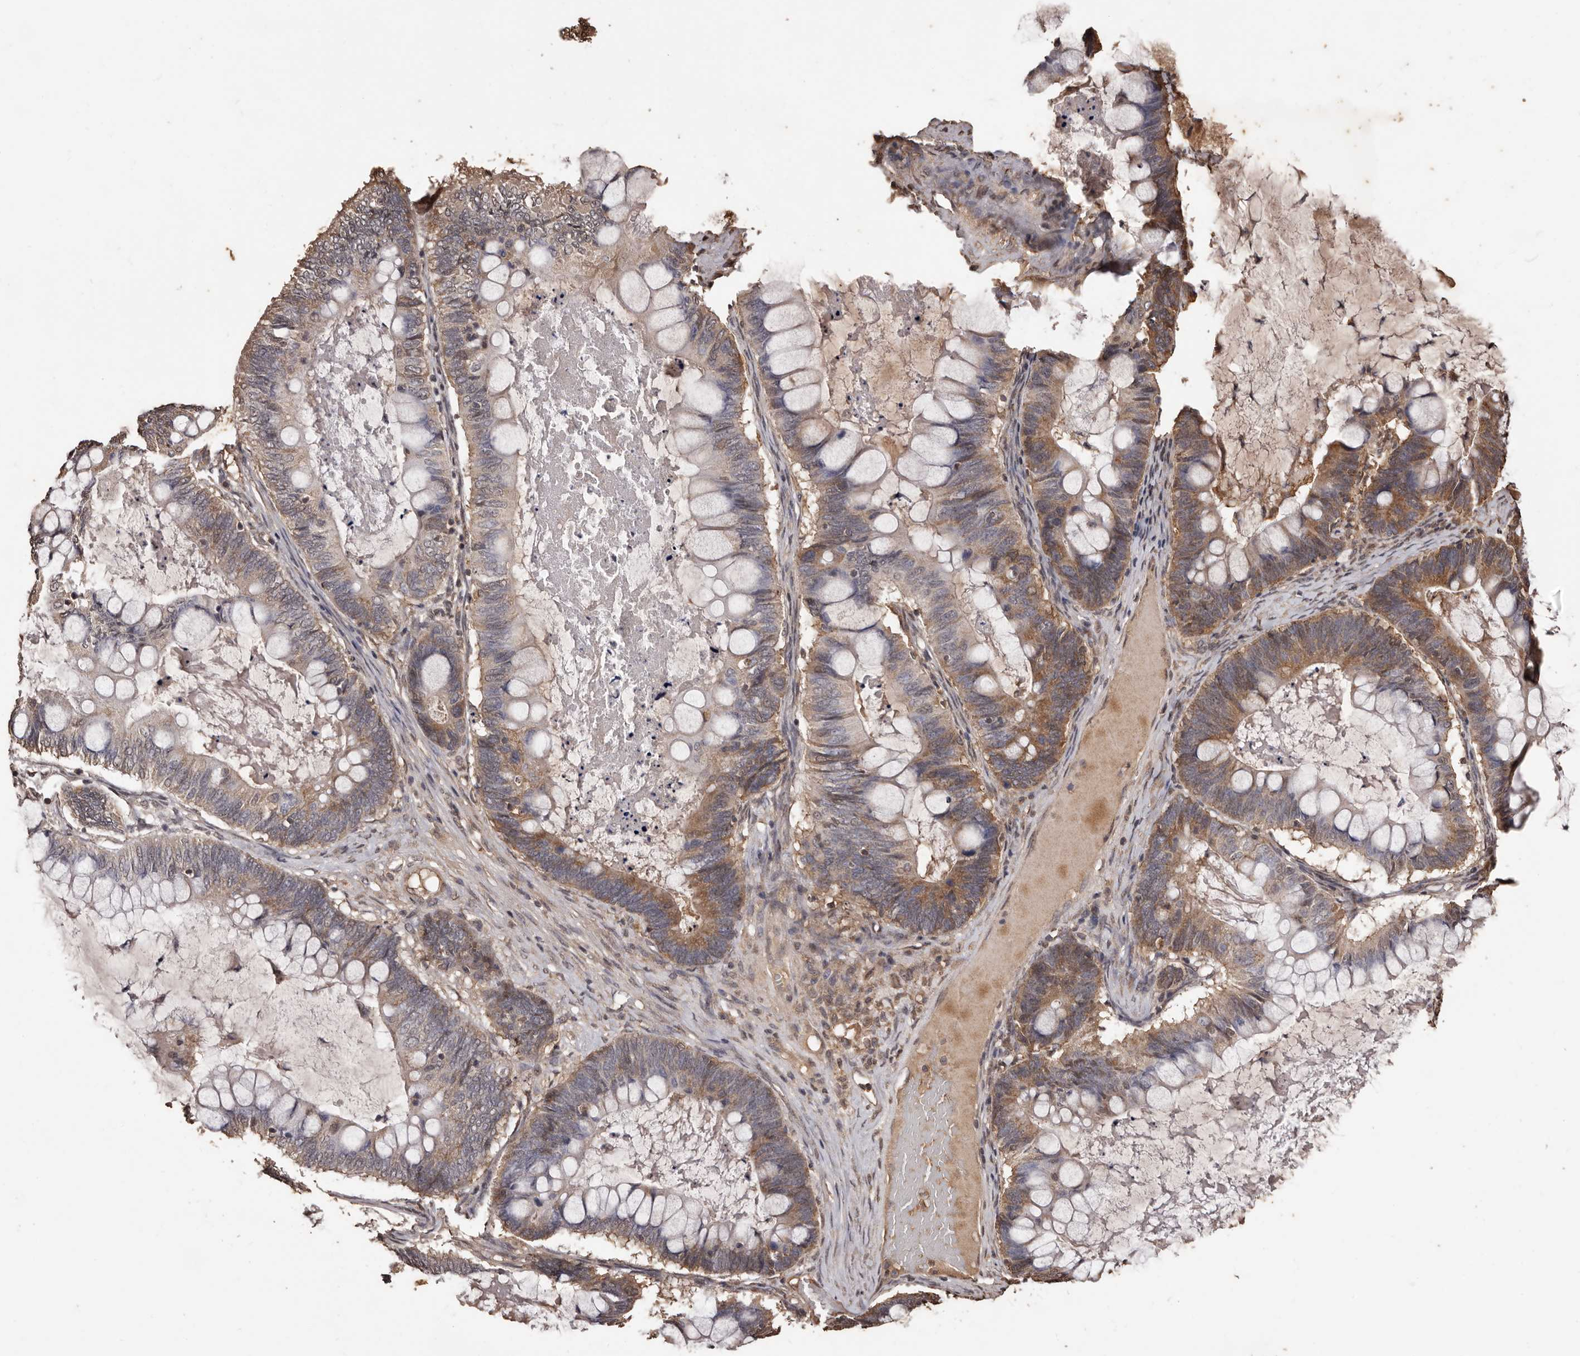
{"staining": {"intensity": "moderate", "quantity": "25%-75%", "location": "cytoplasmic/membranous"}, "tissue": "ovarian cancer", "cell_type": "Tumor cells", "image_type": "cancer", "snomed": [{"axis": "morphology", "description": "Cystadenocarcinoma, mucinous, NOS"}, {"axis": "topography", "description": "Ovary"}], "caption": "Mucinous cystadenocarcinoma (ovarian) was stained to show a protein in brown. There is medium levels of moderate cytoplasmic/membranous expression in approximately 25%-75% of tumor cells. (DAB IHC with brightfield microscopy, high magnification).", "gene": "NAV1", "patient": {"sex": "female", "age": 61}}